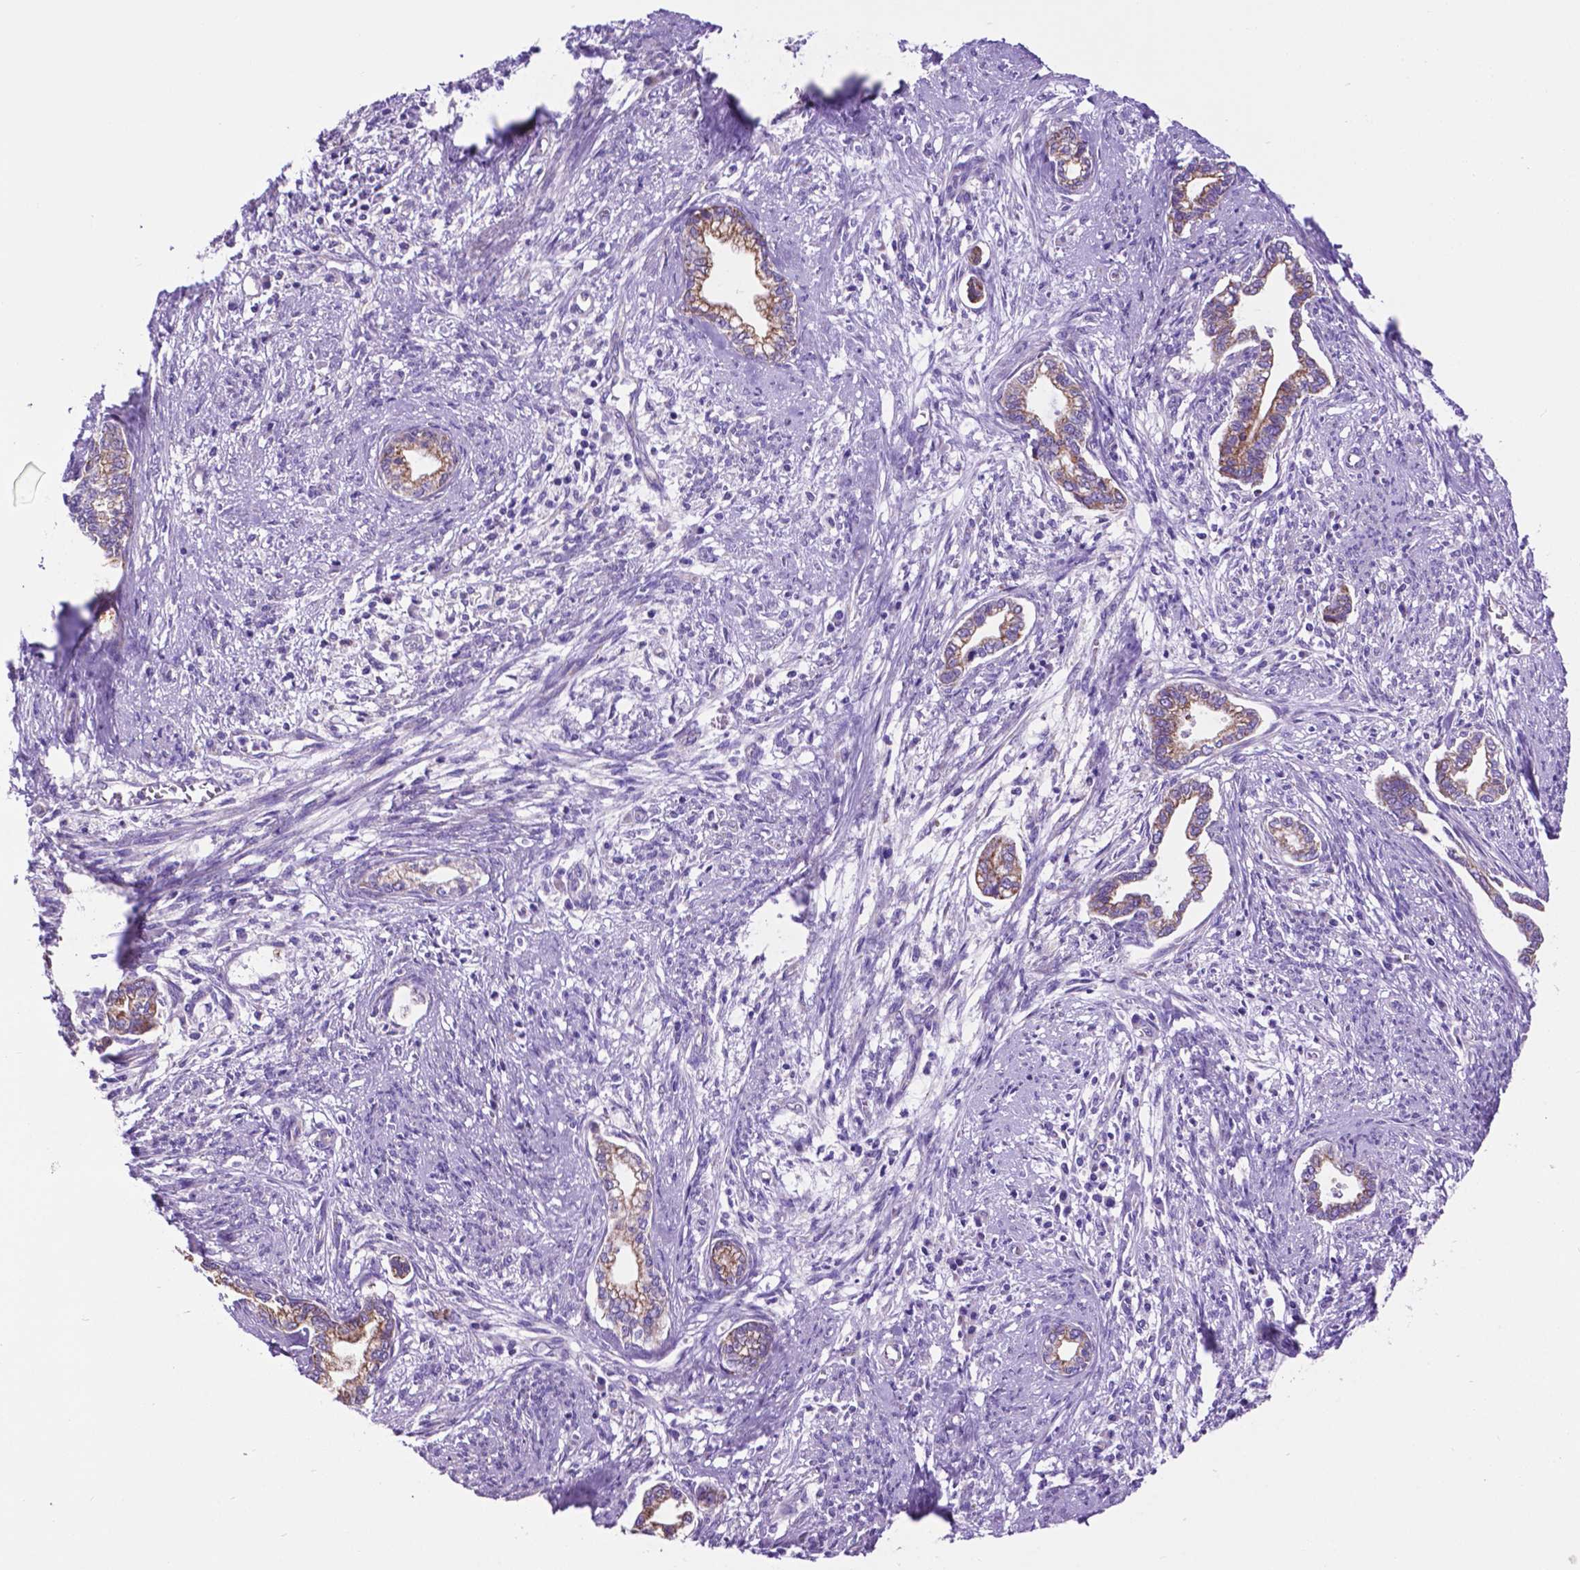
{"staining": {"intensity": "weak", "quantity": ">75%", "location": "cytoplasmic/membranous"}, "tissue": "cervical cancer", "cell_type": "Tumor cells", "image_type": "cancer", "snomed": [{"axis": "morphology", "description": "Adenocarcinoma, NOS"}, {"axis": "topography", "description": "Cervix"}], "caption": "IHC micrograph of human cervical cancer stained for a protein (brown), which shows low levels of weak cytoplasmic/membranous positivity in approximately >75% of tumor cells.", "gene": "TMEM121B", "patient": {"sex": "female", "age": 62}}